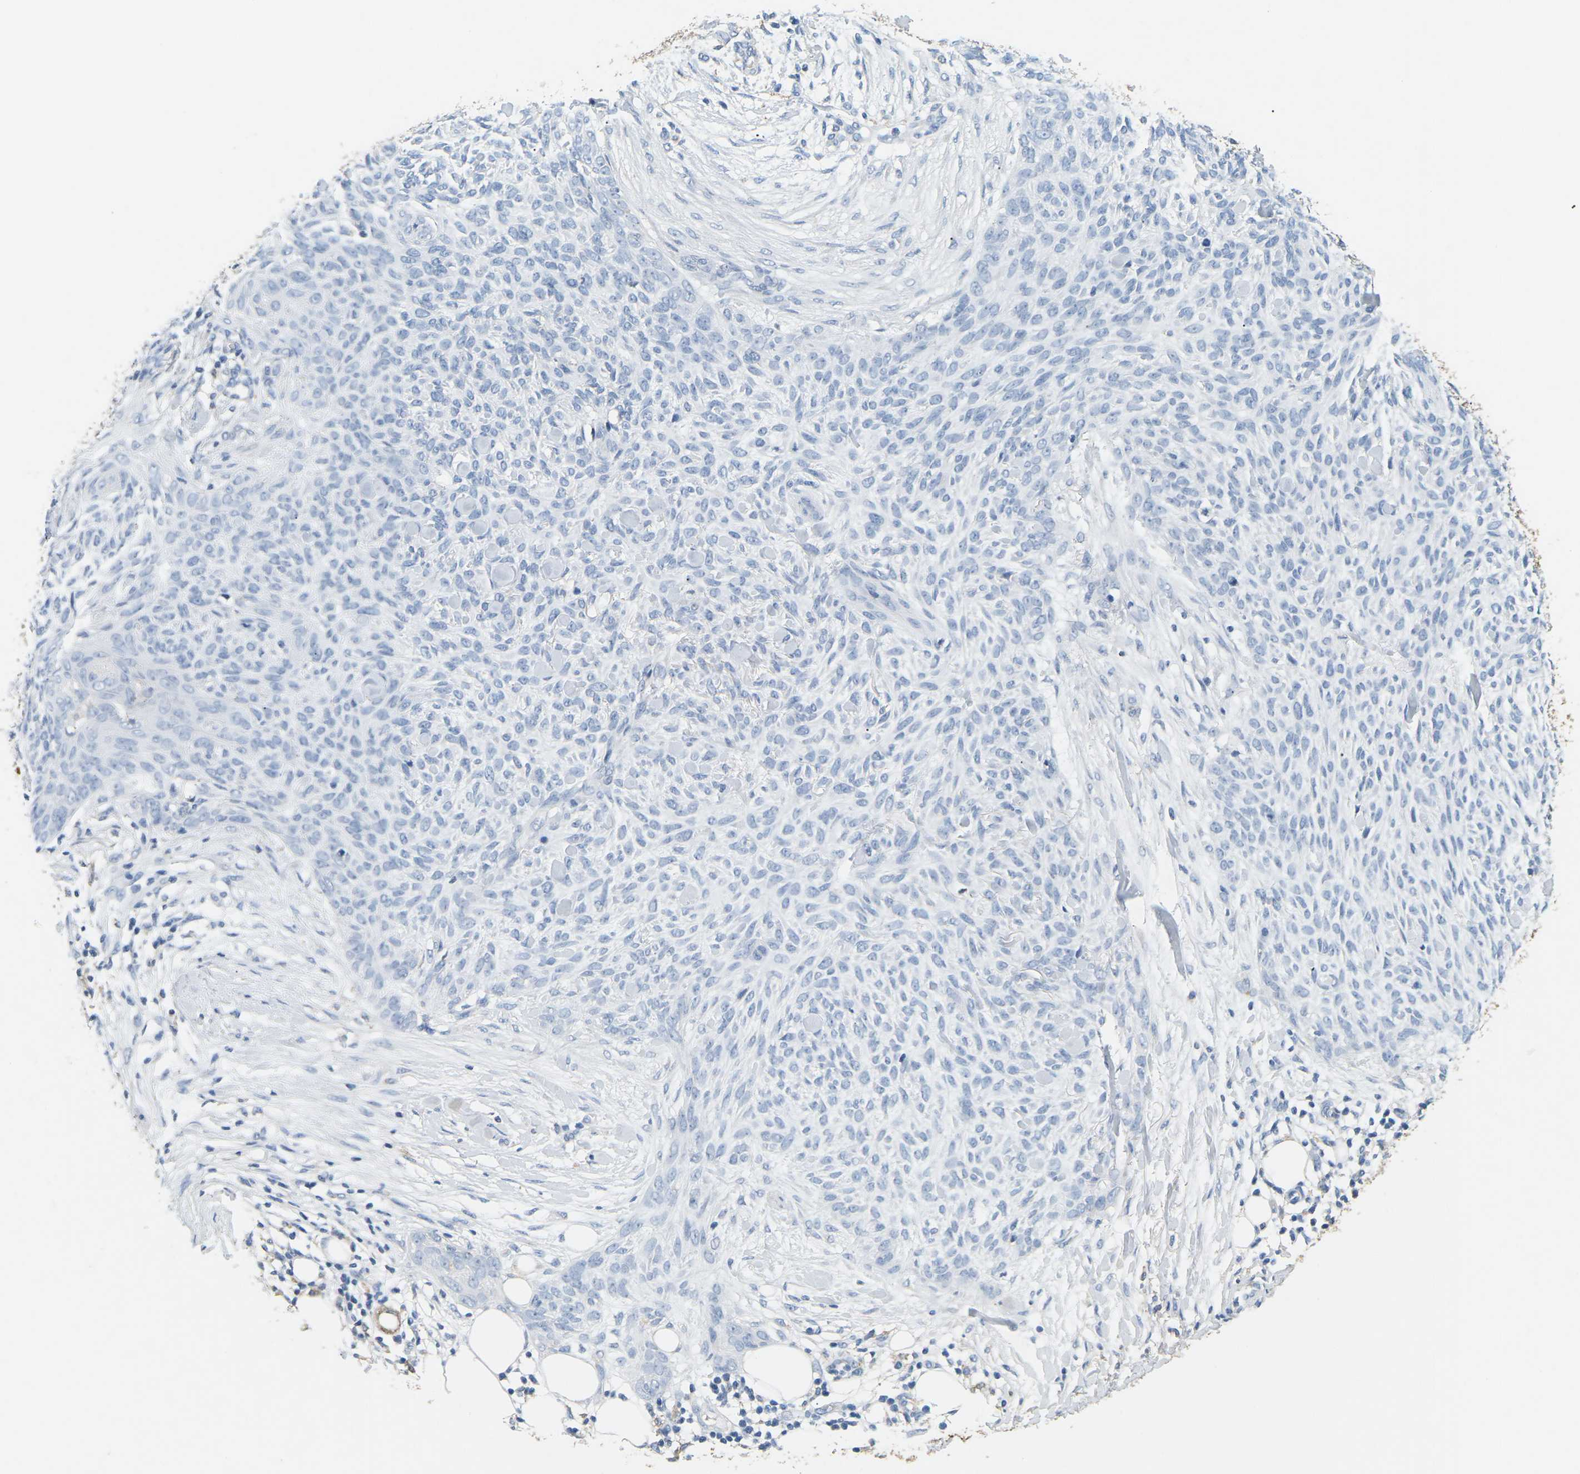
{"staining": {"intensity": "negative", "quantity": "none", "location": "none"}, "tissue": "skin cancer", "cell_type": "Tumor cells", "image_type": "cancer", "snomed": [{"axis": "morphology", "description": "Basal cell carcinoma"}, {"axis": "topography", "description": "Skin"}], "caption": "Immunohistochemical staining of human basal cell carcinoma (skin) demonstrates no significant staining in tumor cells.", "gene": "ADM", "patient": {"sex": "female", "age": 84}}